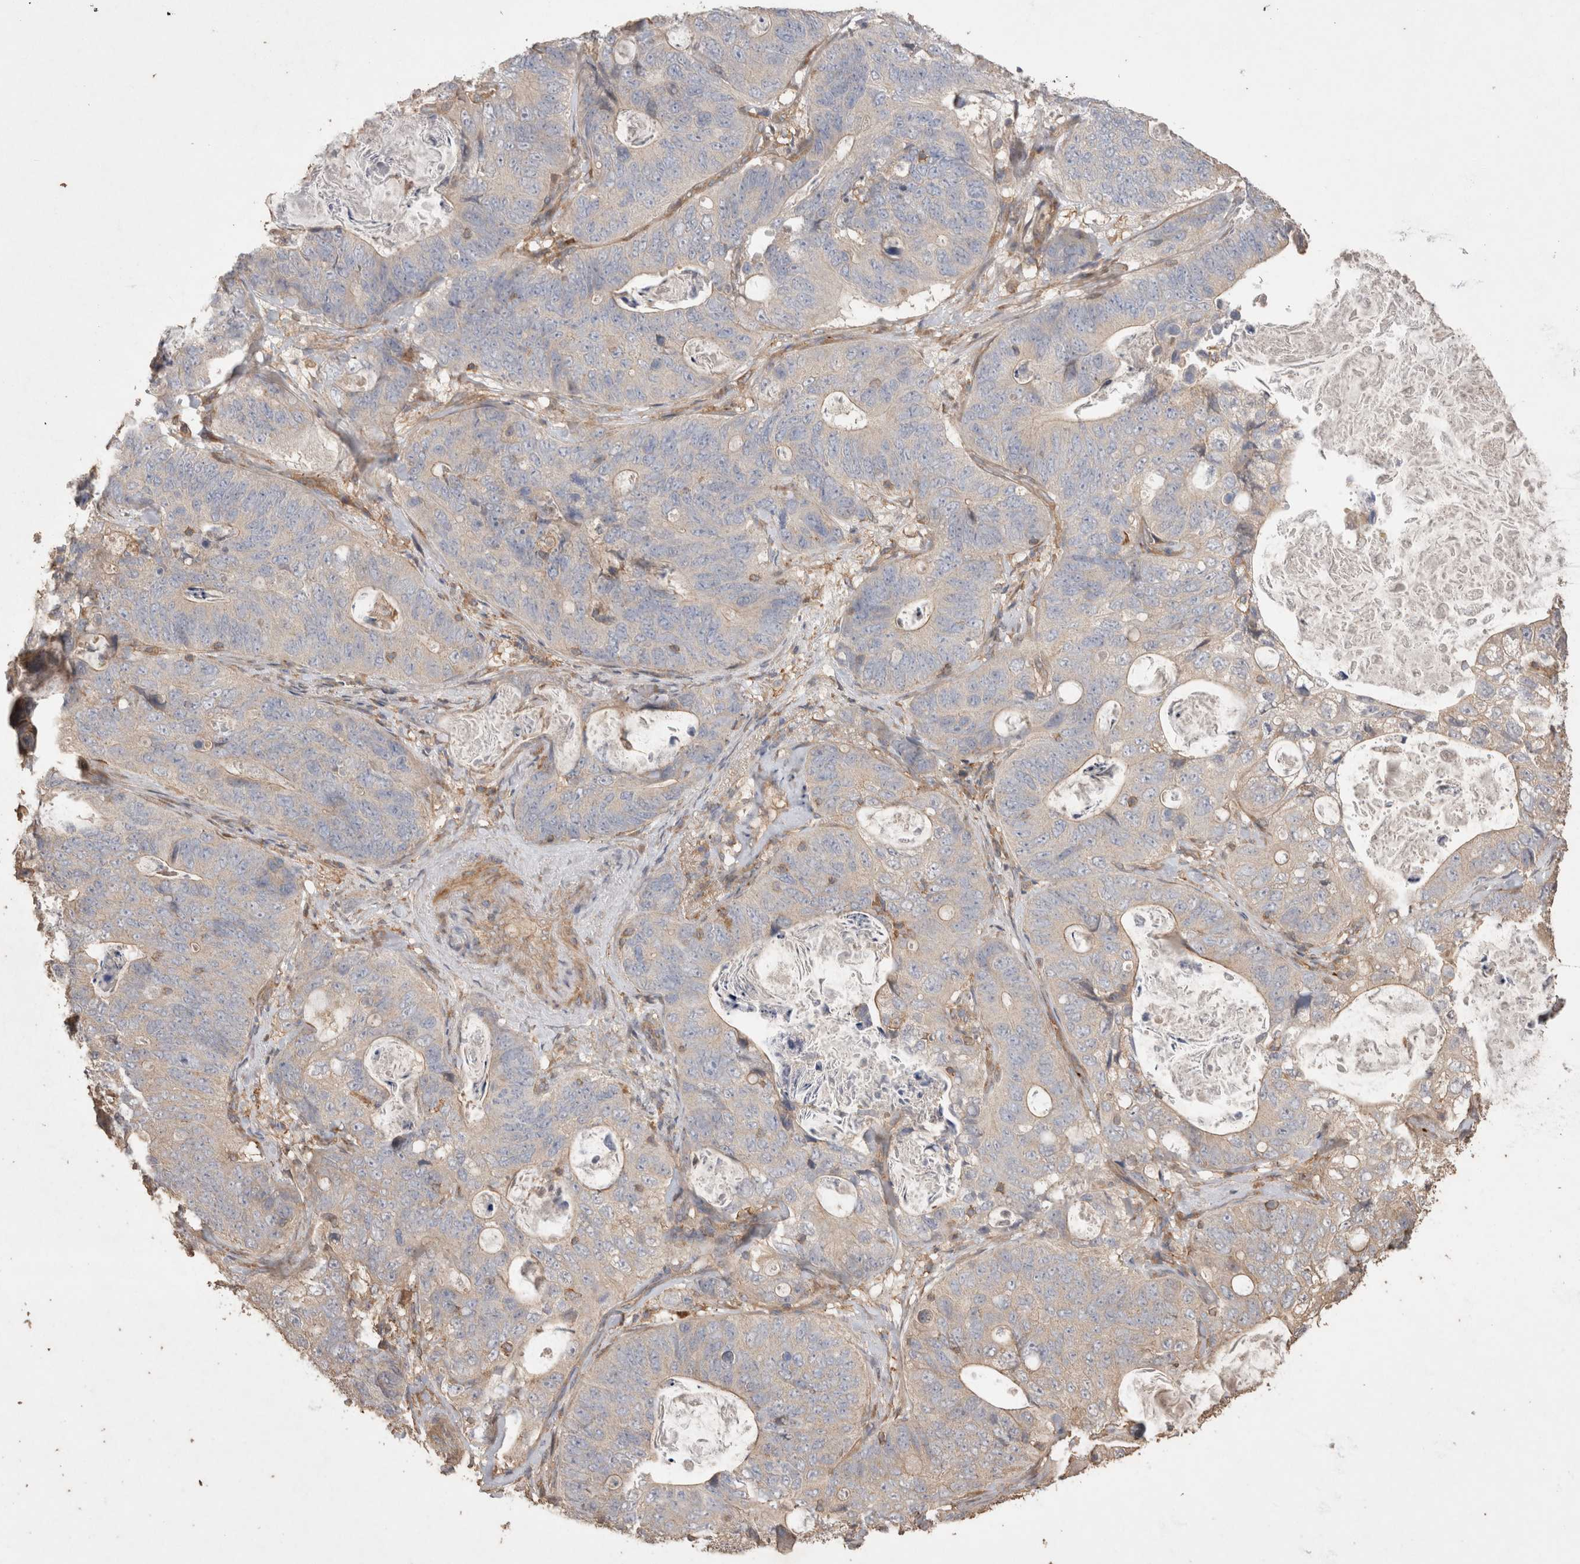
{"staining": {"intensity": "weak", "quantity": "<25%", "location": "cytoplasmic/membranous"}, "tissue": "stomach cancer", "cell_type": "Tumor cells", "image_type": "cancer", "snomed": [{"axis": "morphology", "description": "Normal tissue, NOS"}, {"axis": "morphology", "description": "Adenocarcinoma, NOS"}, {"axis": "topography", "description": "Stomach"}], "caption": "This is an immunohistochemistry (IHC) micrograph of stomach adenocarcinoma. There is no positivity in tumor cells.", "gene": "SNX31", "patient": {"sex": "female", "age": 89}}